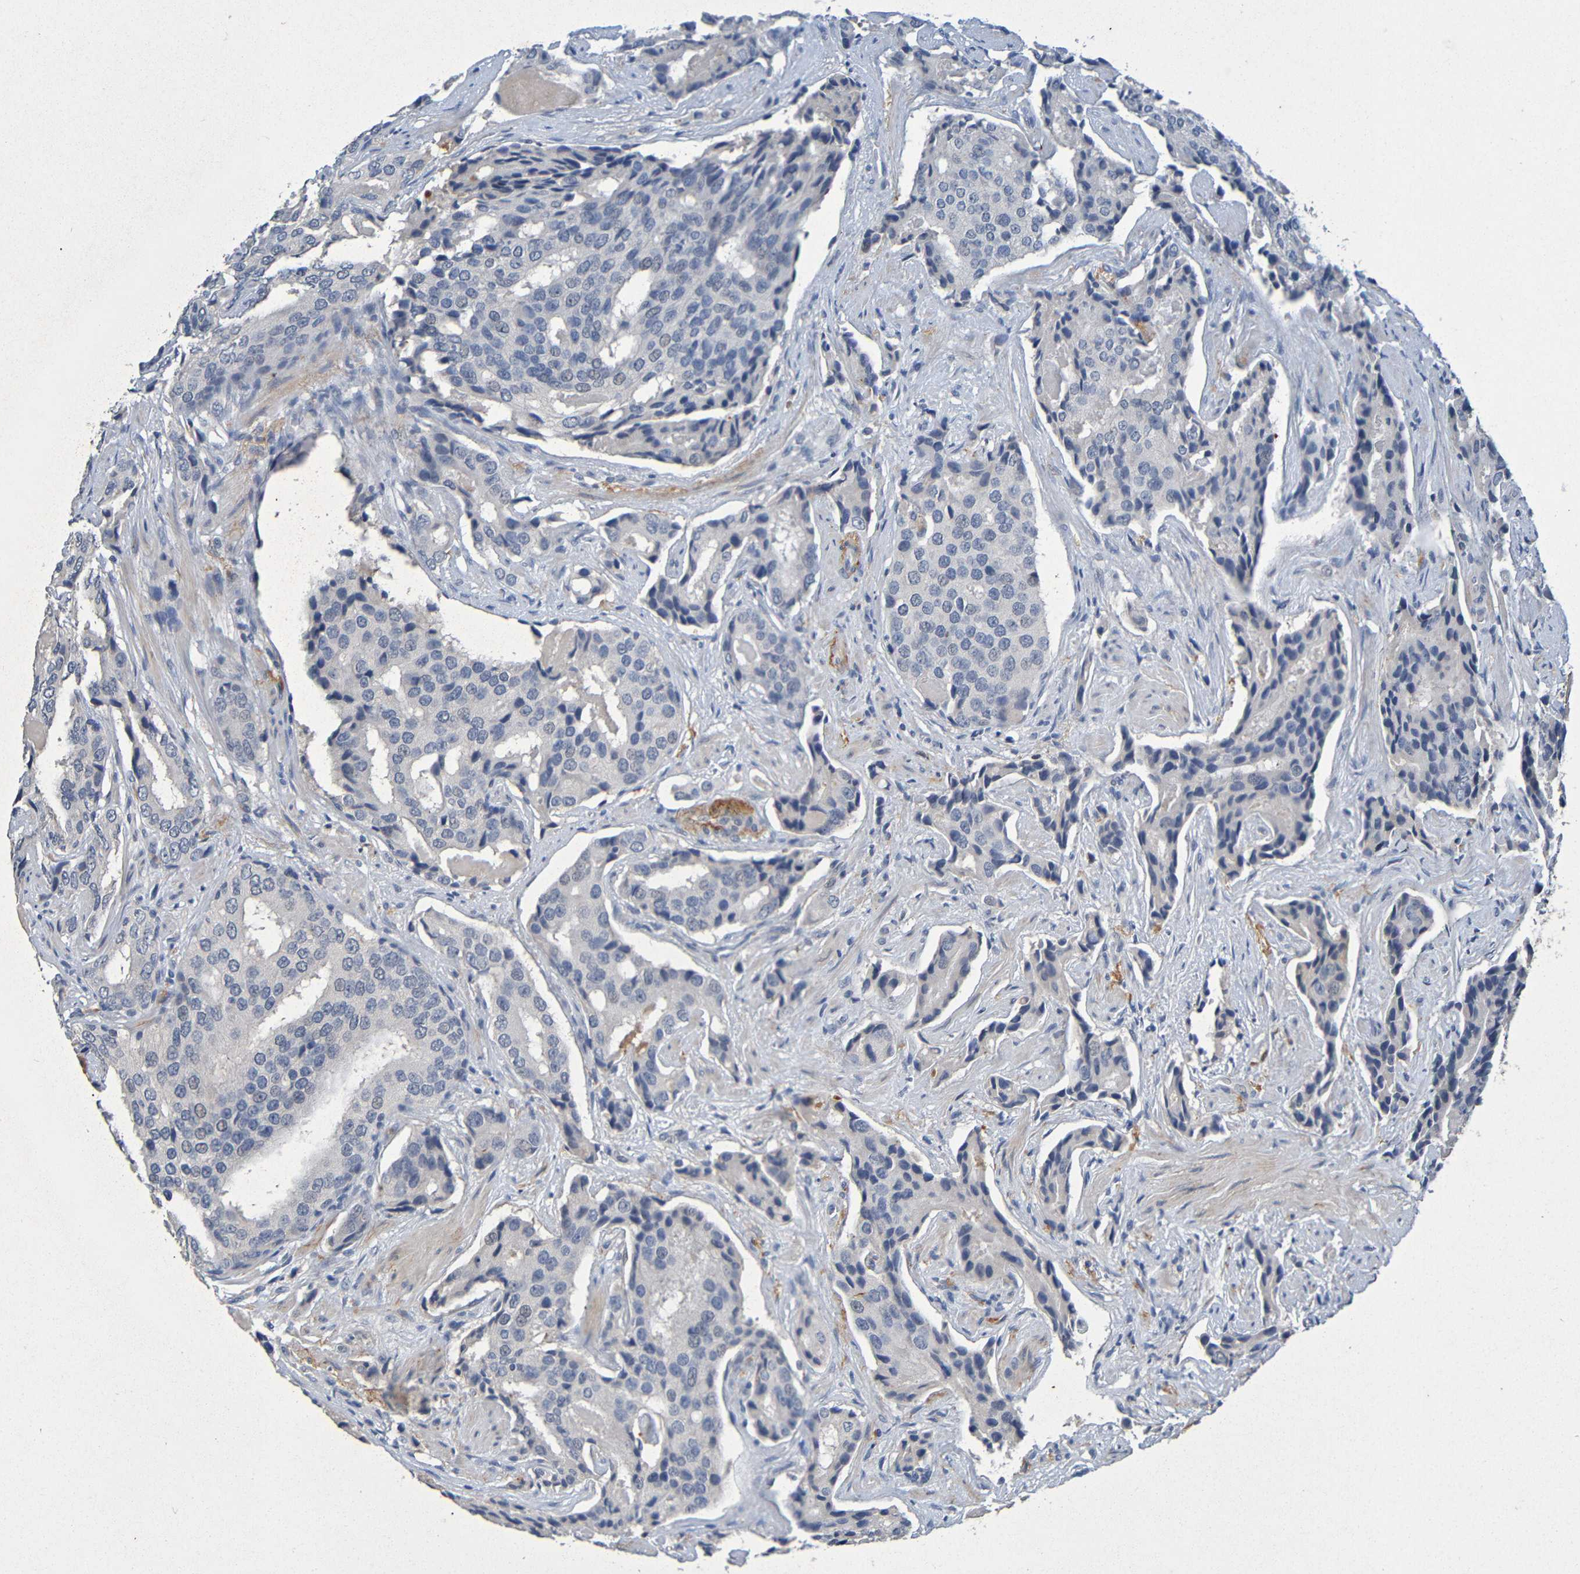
{"staining": {"intensity": "negative", "quantity": "none", "location": "none"}, "tissue": "prostate cancer", "cell_type": "Tumor cells", "image_type": "cancer", "snomed": [{"axis": "morphology", "description": "Adenocarcinoma, High grade"}, {"axis": "topography", "description": "Prostate"}], "caption": "This is an IHC micrograph of prostate cancer (adenocarcinoma (high-grade)). There is no expression in tumor cells.", "gene": "IL10", "patient": {"sex": "male", "age": 58}}